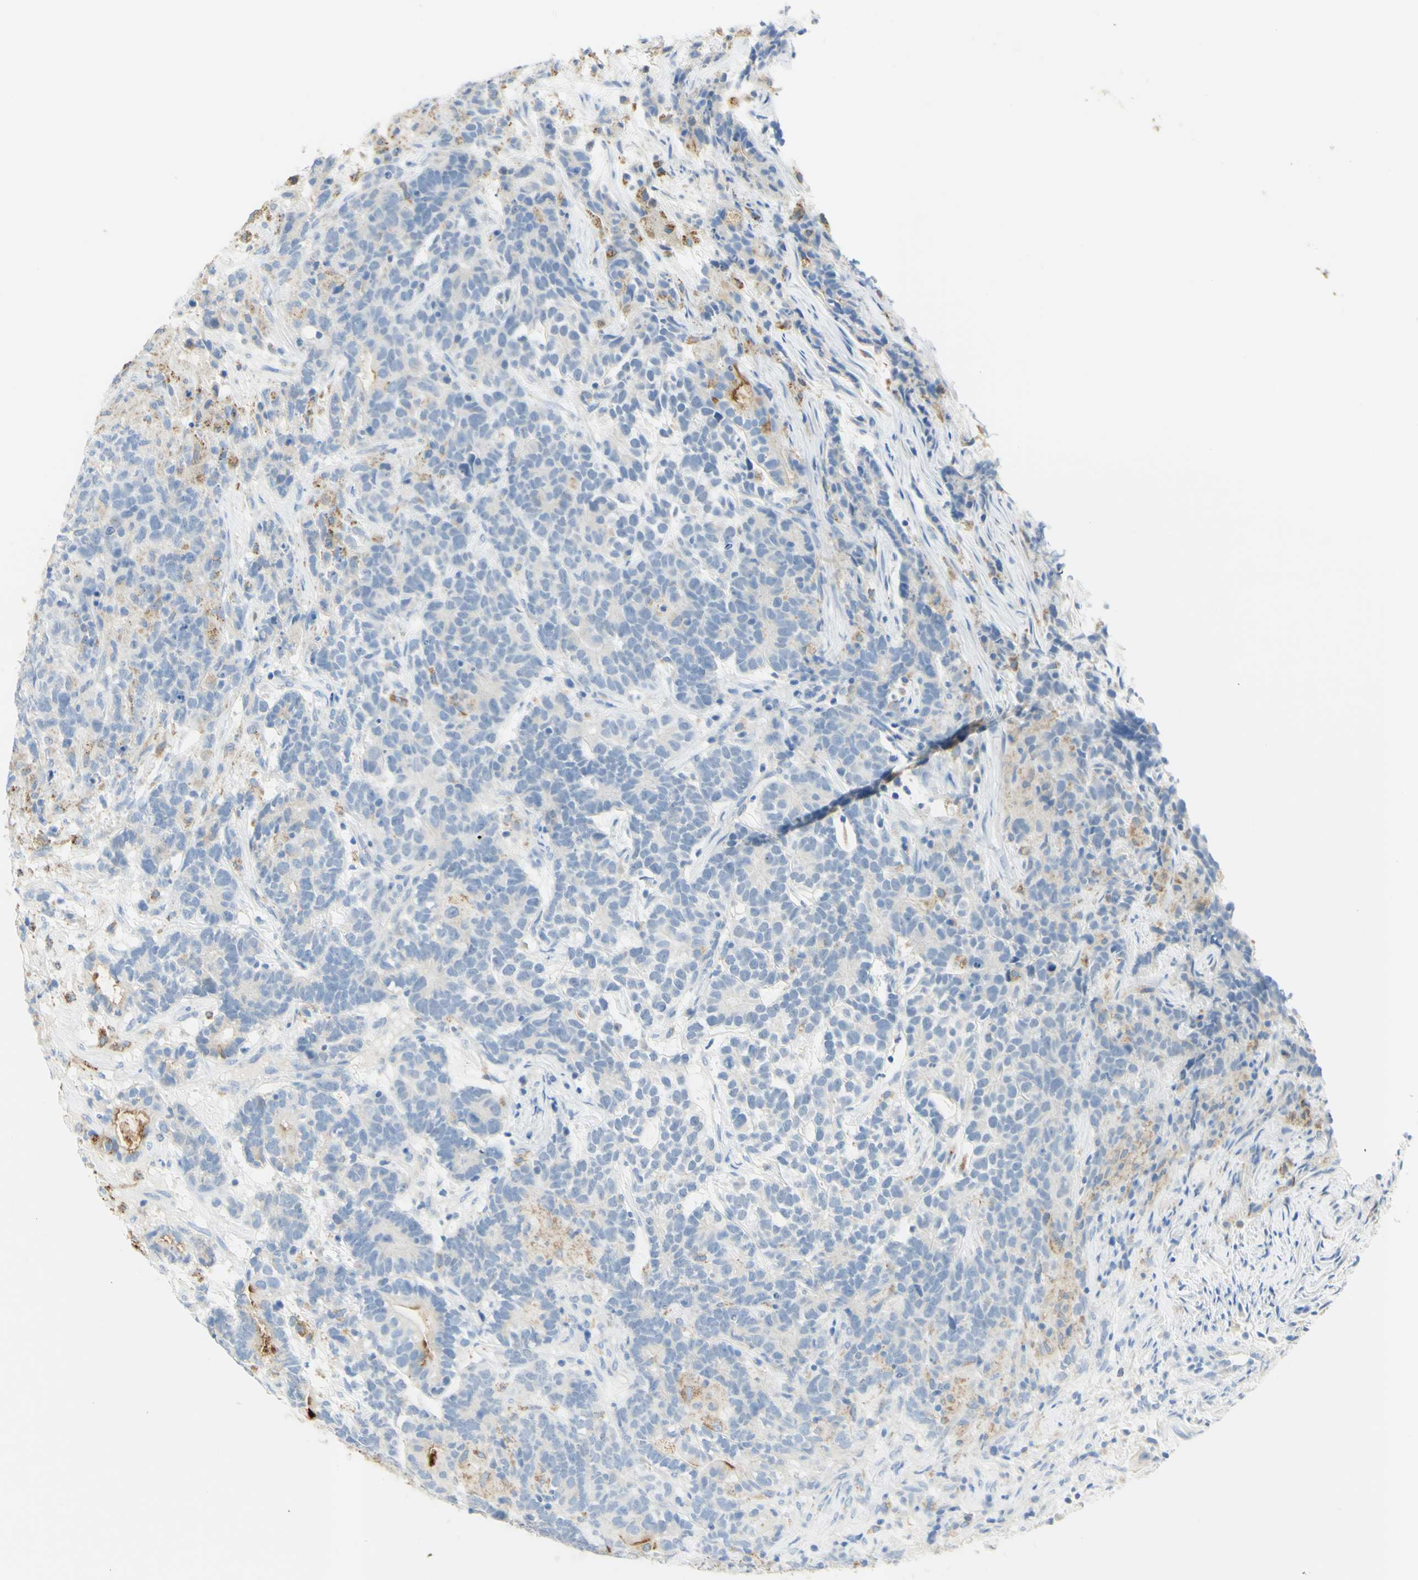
{"staining": {"intensity": "weak", "quantity": "<25%", "location": "cytoplasmic/membranous"}, "tissue": "testis cancer", "cell_type": "Tumor cells", "image_type": "cancer", "snomed": [{"axis": "morphology", "description": "Carcinoma, Embryonal, NOS"}, {"axis": "topography", "description": "Testis"}], "caption": "Photomicrograph shows no significant protein staining in tumor cells of testis cancer.", "gene": "TSPAN1", "patient": {"sex": "male", "age": 26}}